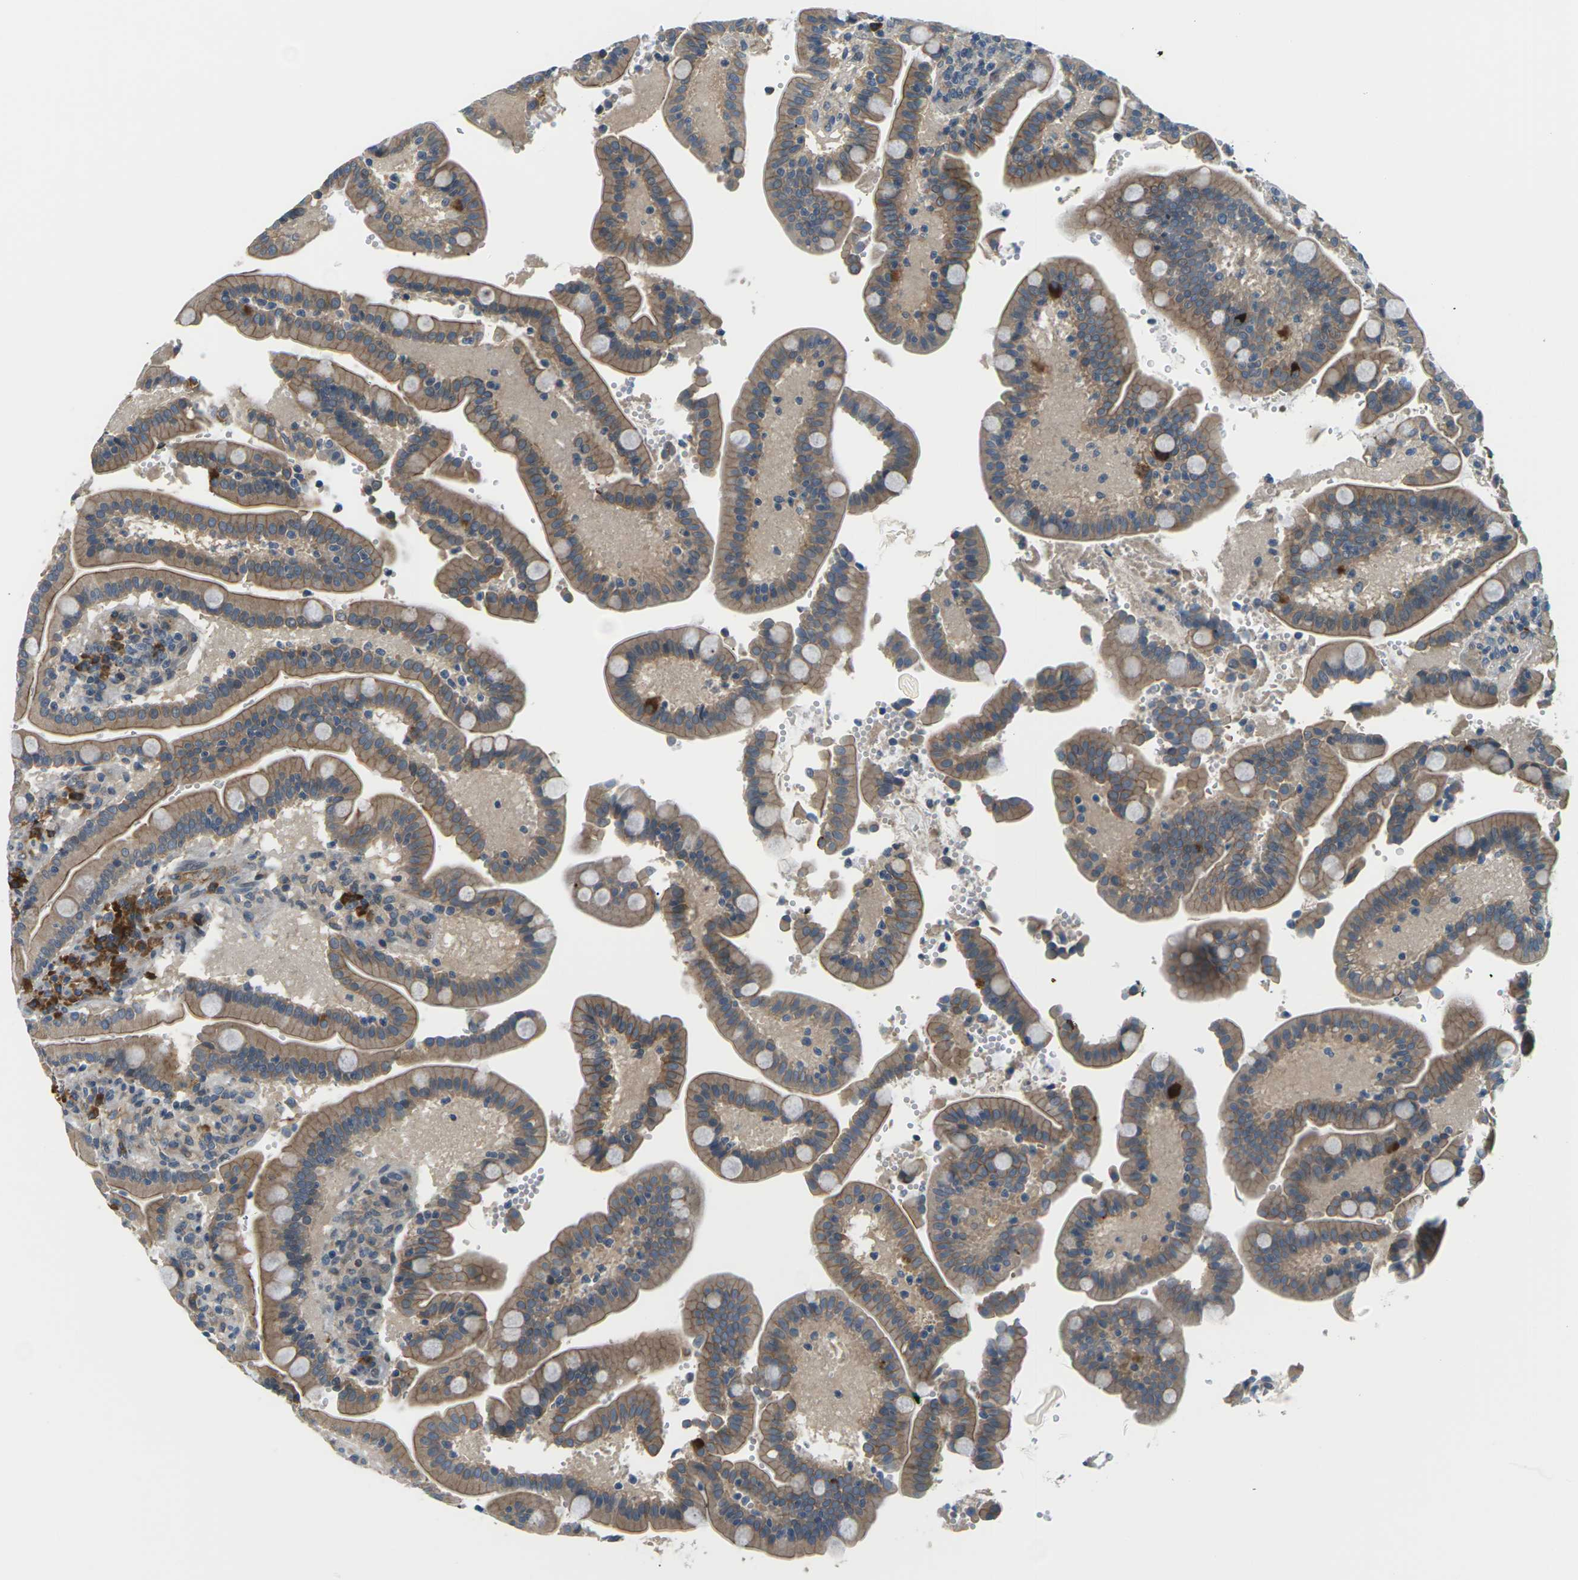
{"staining": {"intensity": "moderate", "quantity": ">75%", "location": "cytoplasmic/membranous"}, "tissue": "duodenum", "cell_type": "Glandular cells", "image_type": "normal", "snomed": [{"axis": "morphology", "description": "Normal tissue, NOS"}, {"axis": "topography", "description": "Small intestine, NOS"}], "caption": "Immunohistochemistry micrograph of benign duodenum stained for a protein (brown), which reveals medium levels of moderate cytoplasmic/membranous positivity in about >75% of glandular cells.", "gene": "SLC13A3", "patient": {"sex": "female", "age": 71}}